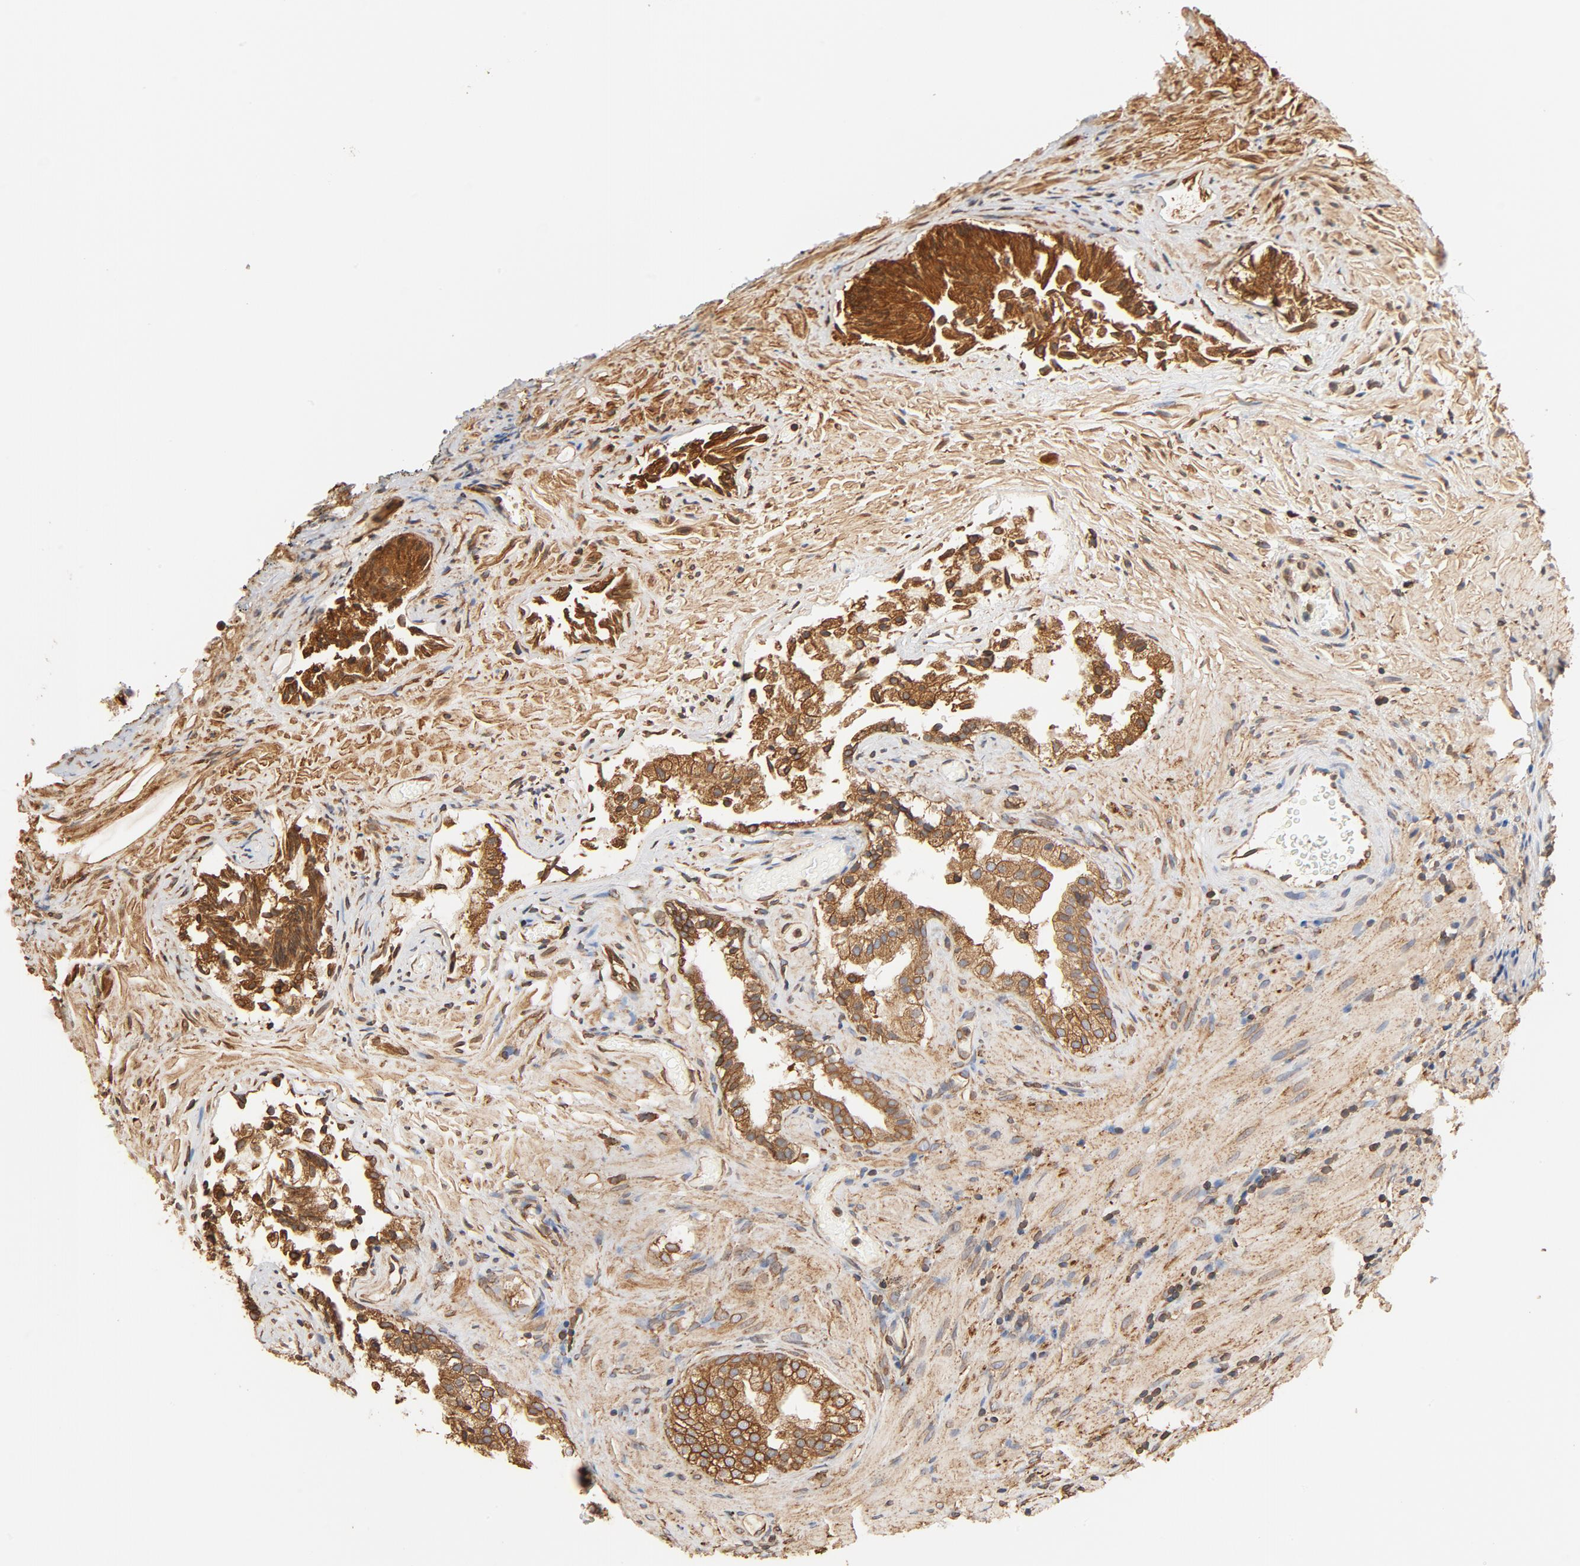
{"staining": {"intensity": "strong", "quantity": ">75%", "location": "cytoplasmic/membranous"}, "tissue": "prostate", "cell_type": "Glandular cells", "image_type": "normal", "snomed": [{"axis": "morphology", "description": "Normal tissue, NOS"}, {"axis": "topography", "description": "Prostate"}], "caption": "Brown immunohistochemical staining in benign prostate displays strong cytoplasmic/membranous positivity in about >75% of glandular cells. The staining was performed using DAB to visualize the protein expression in brown, while the nuclei were stained in blue with hematoxylin (Magnification: 20x).", "gene": "BCAP31", "patient": {"sex": "male", "age": 76}}